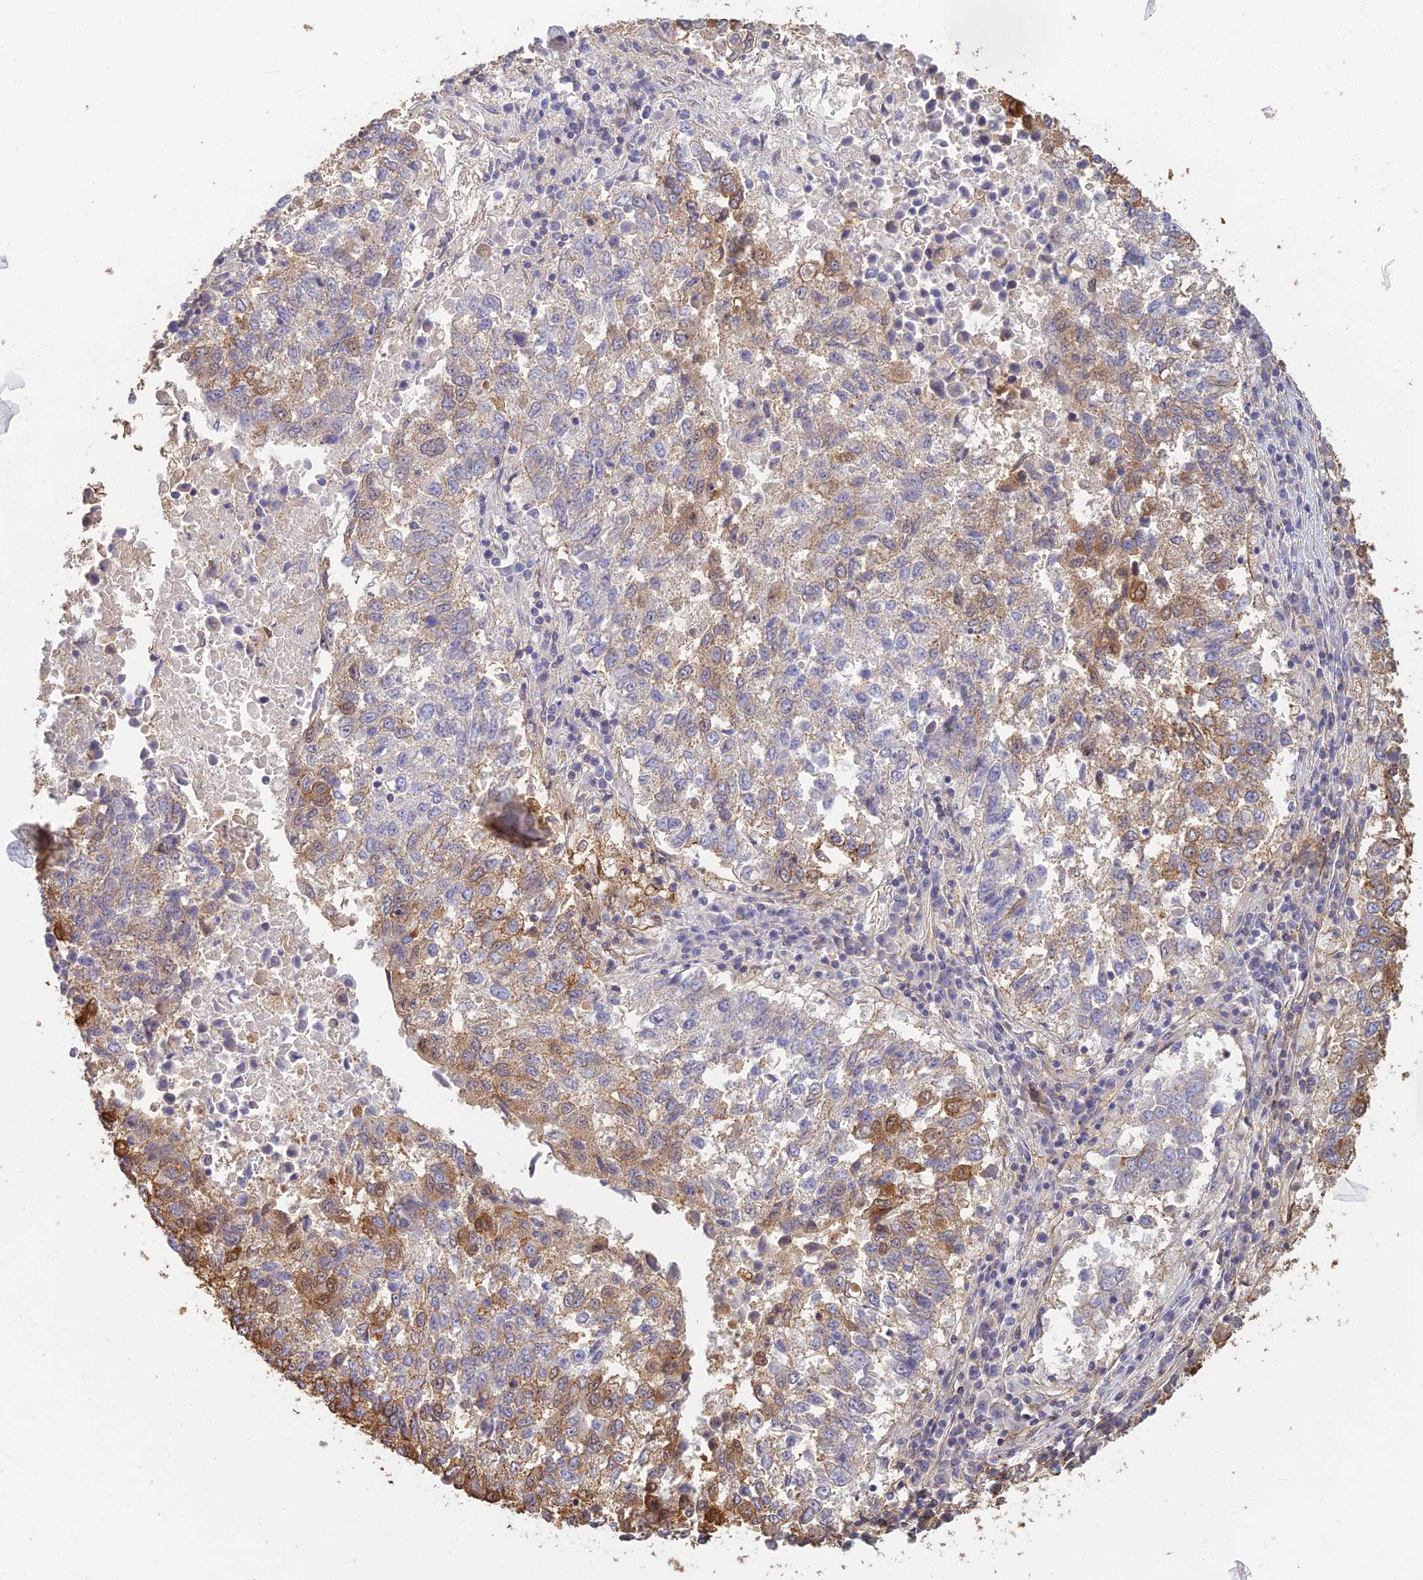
{"staining": {"intensity": "moderate", "quantity": "<25%", "location": "cytoplasmic/membranous"}, "tissue": "lung cancer", "cell_type": "Tumor cells", "image_type": "cancer", "snomed": [{"axis": "morphology", "description": "Squamous cell carcinoma, NOS"}, {"axis": "topography", "description": "Lung"}], "caption": "Moderate cytoplasmic/membranous expression is seen in approximately <25% of tumor cells in lung cancer (squamous cell carcinoma).", "gene": "LRRN3", "patient": {"sex": "male", "age": 73}}